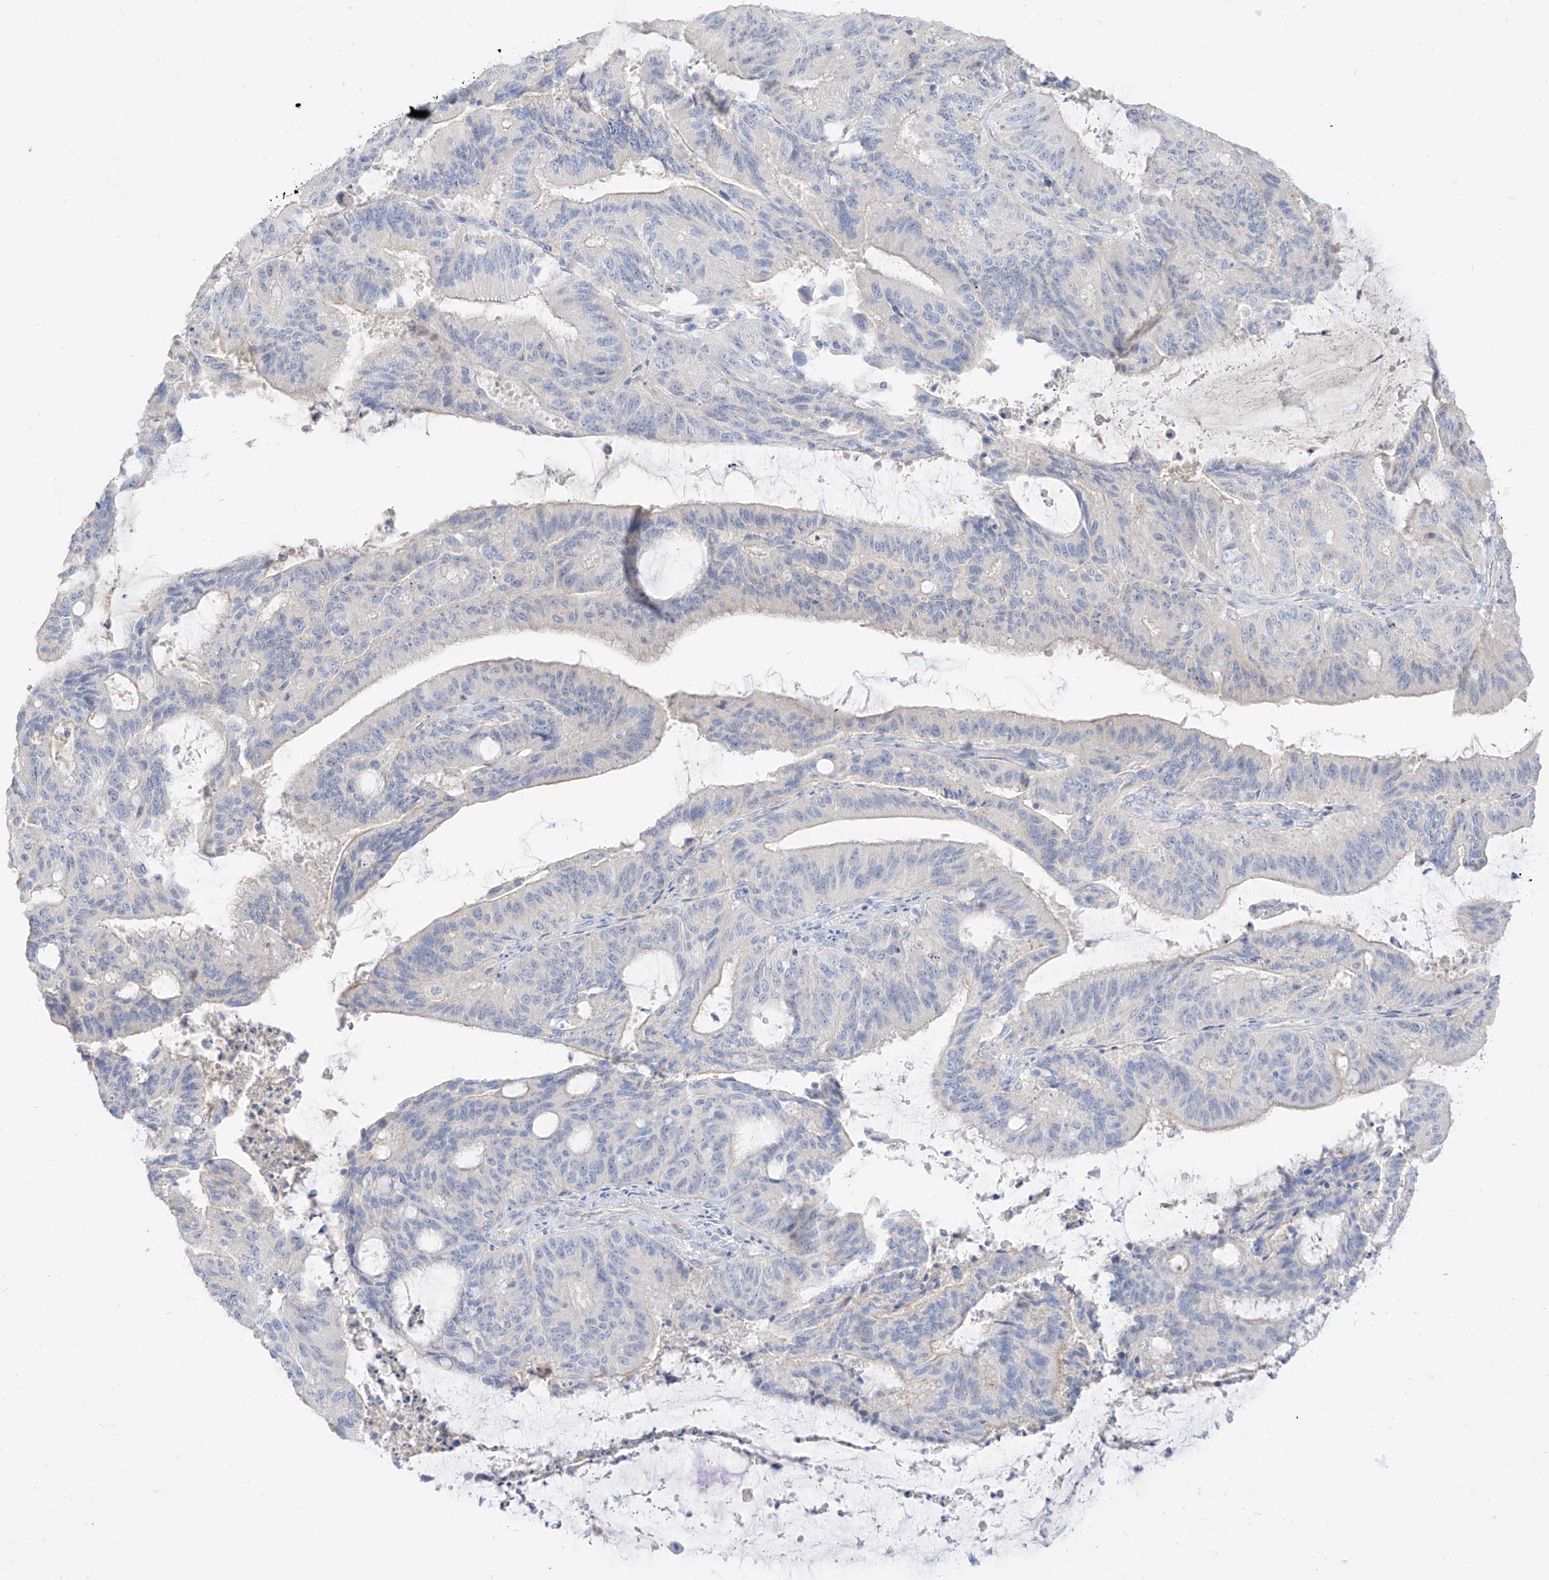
{"staining": {"intensity": "negative", "quantity": "none", "location": "none"}, "tissue": "liver cancer", "cell_type": "Tumor cells", "image_type": "cancer", "snomed": [{"axis": "morphology", "description": "Normal tissue, NOS"}, {"axis": "morphology", "description": "Cholangiocarcinoma"}, {"axis": "topography", "description": "Liver"}, {"axis": "topography", "description": "Peripheral nerve tissue"}], "caption": "DAB (3,3'-diaminobenzidine) immunohistochemical staining of cholangiocarcinoma (liver) demonstrates no significant positivity in tumor cells.", "gene": "ARHGEF40", "patient": {"sex": "female", "age": 73}}